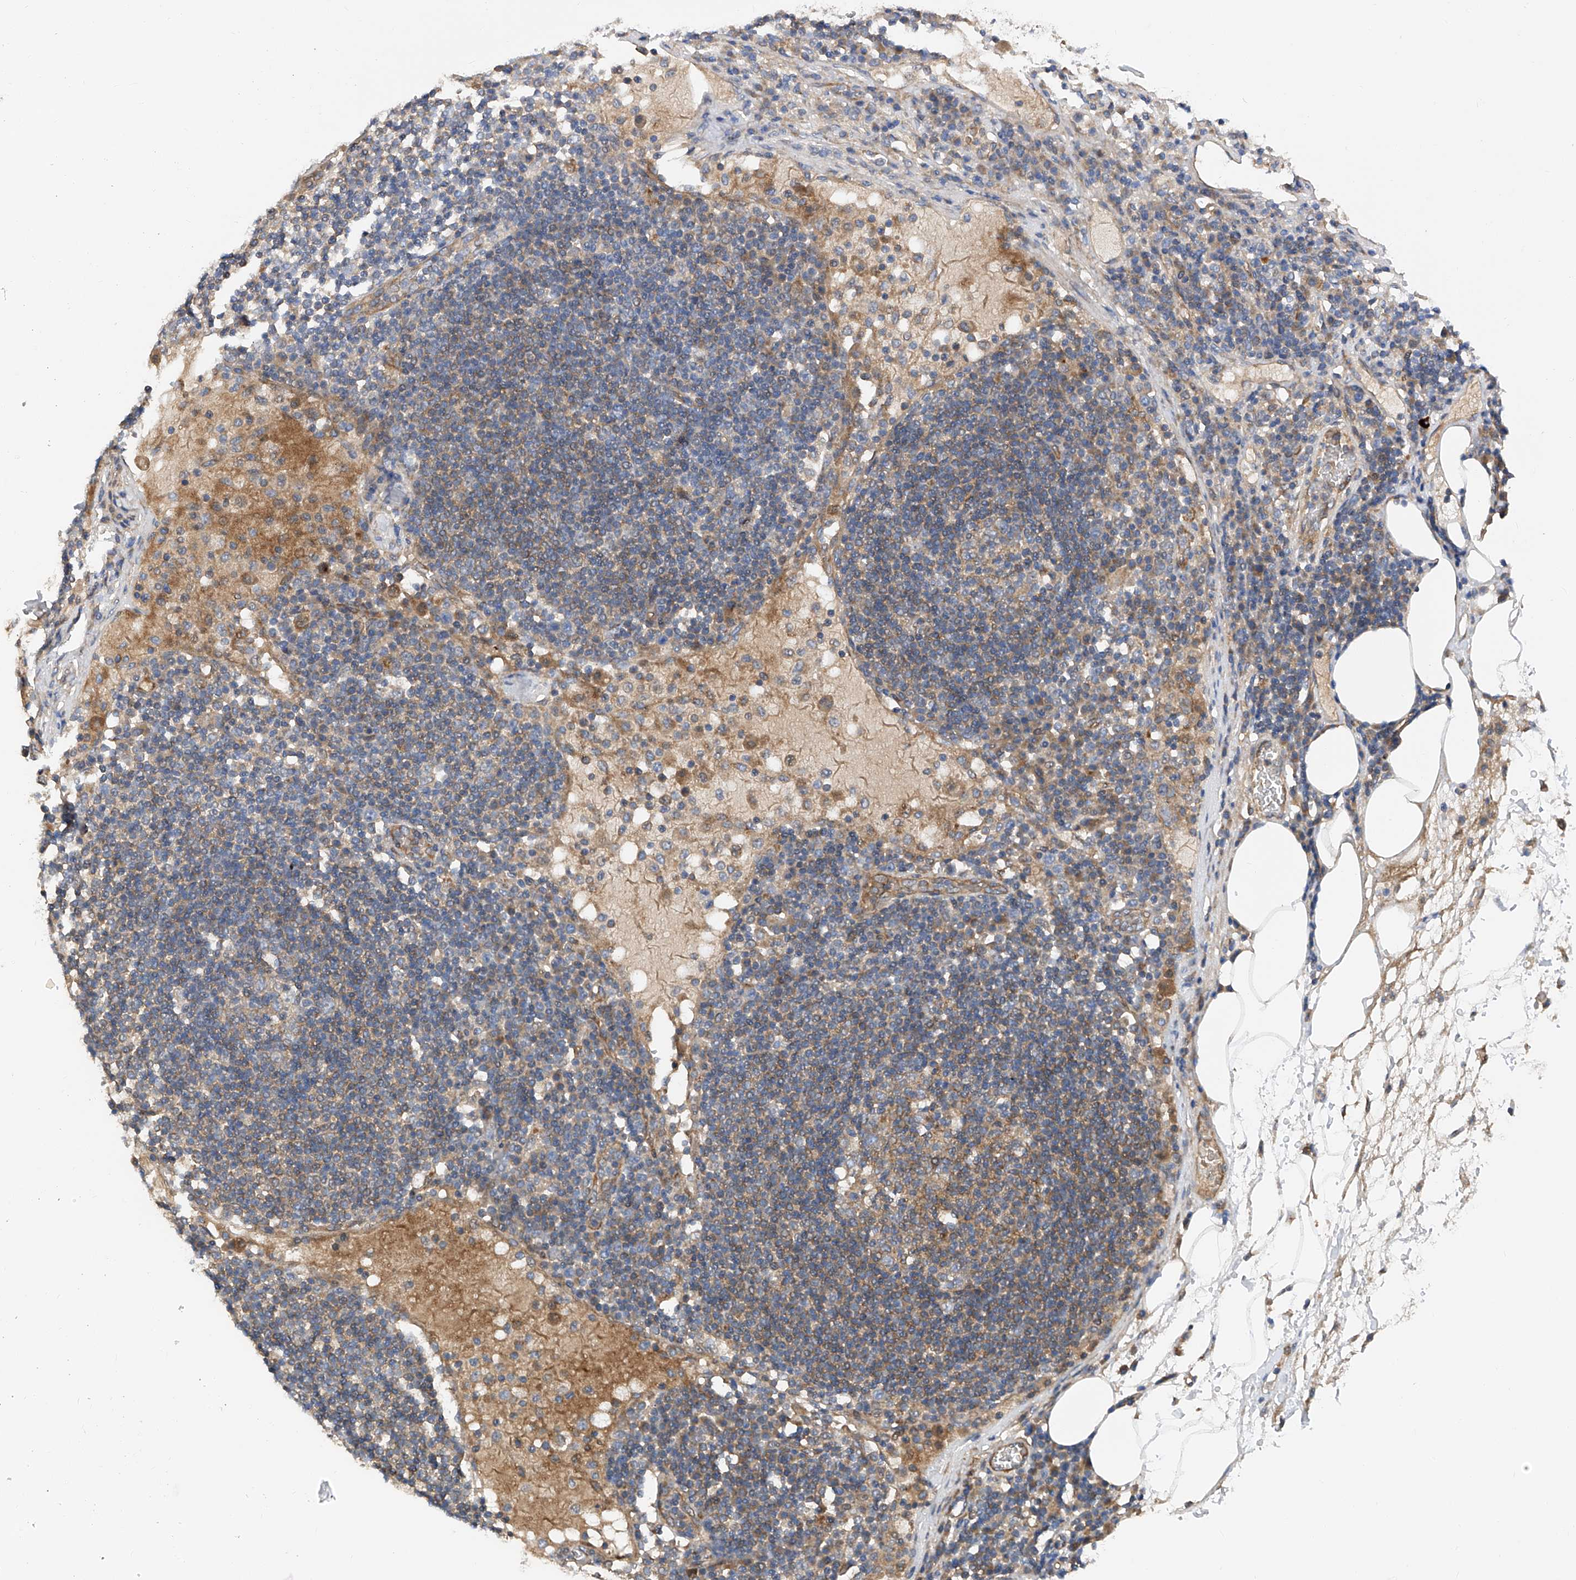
{"staining": {"intensity": "weak", "quantity": "25%-75%", "location": "cytoplasmic/membranous"}, "tissue": "lymph node", "cell_type": "Germinal center cells", "image_type": "normal", "snomed": [{"axis": "morphology", "description": "Normal tissue, NOS"}, {"axis": "topography", "description": "Lymph node"}], "caption": "Immunohistochemistry (IHC) photomicrograph of unremarkable lymph node stained for a protein (brown), which displays low levels of weak cytoplasmic/membranous expression in approximately 25%-75% of germinal center cells.", "gene": "PTK2", "patient": {"sex": "female", "age": 53}}